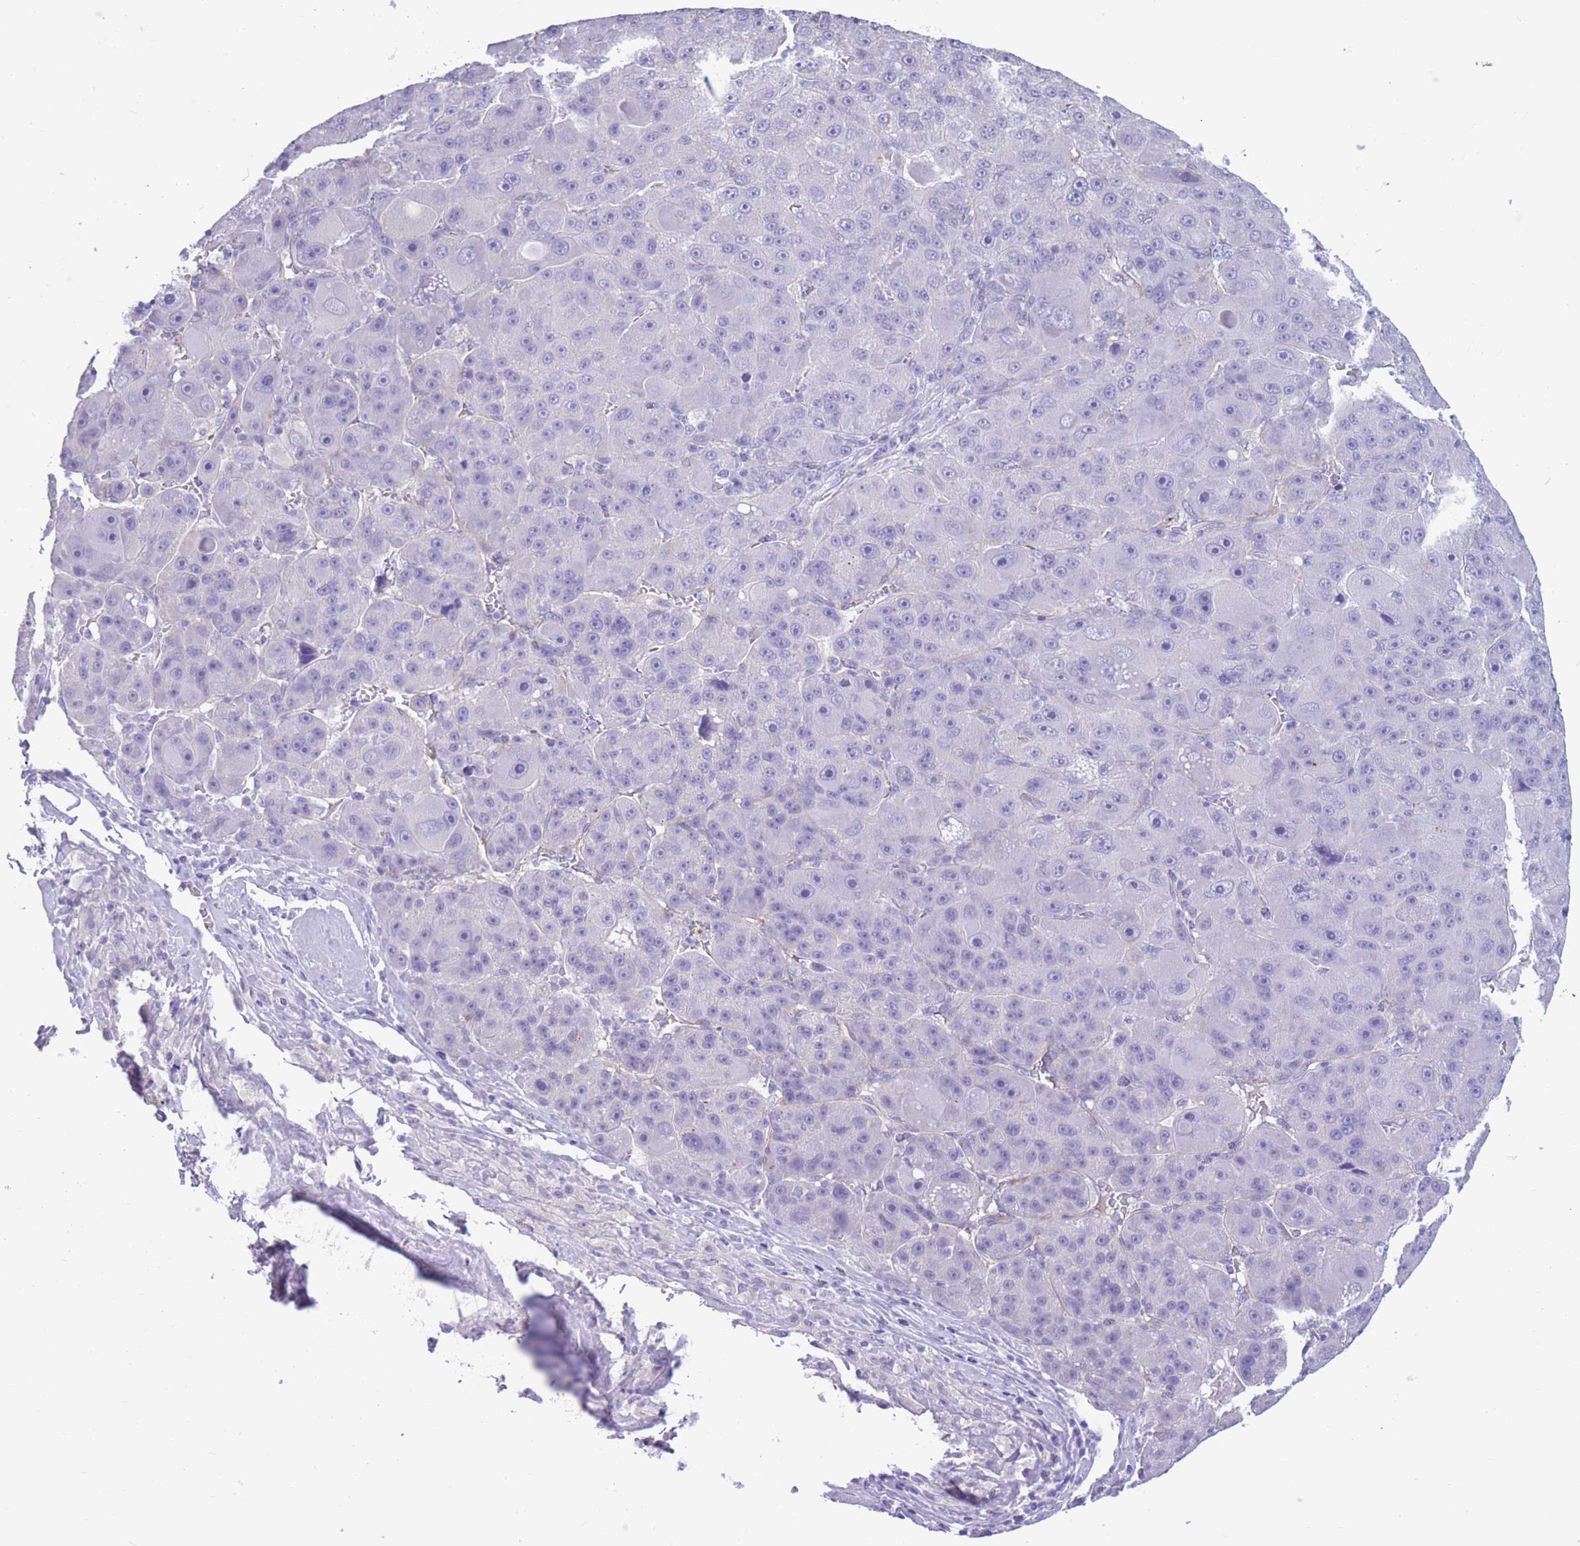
{"staining": {"intensity": "negative", "quantity": "none", "location": "none"}, "tissue": "liver cancer", "cell_type": "Tumor cells", "image_type": "cancer", "snomed": [{"axis": "morphology", "description": "Carcinoma, Hepatocellular, NOS"}, {"axis": "topography", "description": "Liver"}], "caption": "Liver cancer (hepatocellular carcinoma) stained for a protein using IHC shows no expression tumor cells.", "gene": "DPYD", "patient": {"sex": "male", "age": 76}}